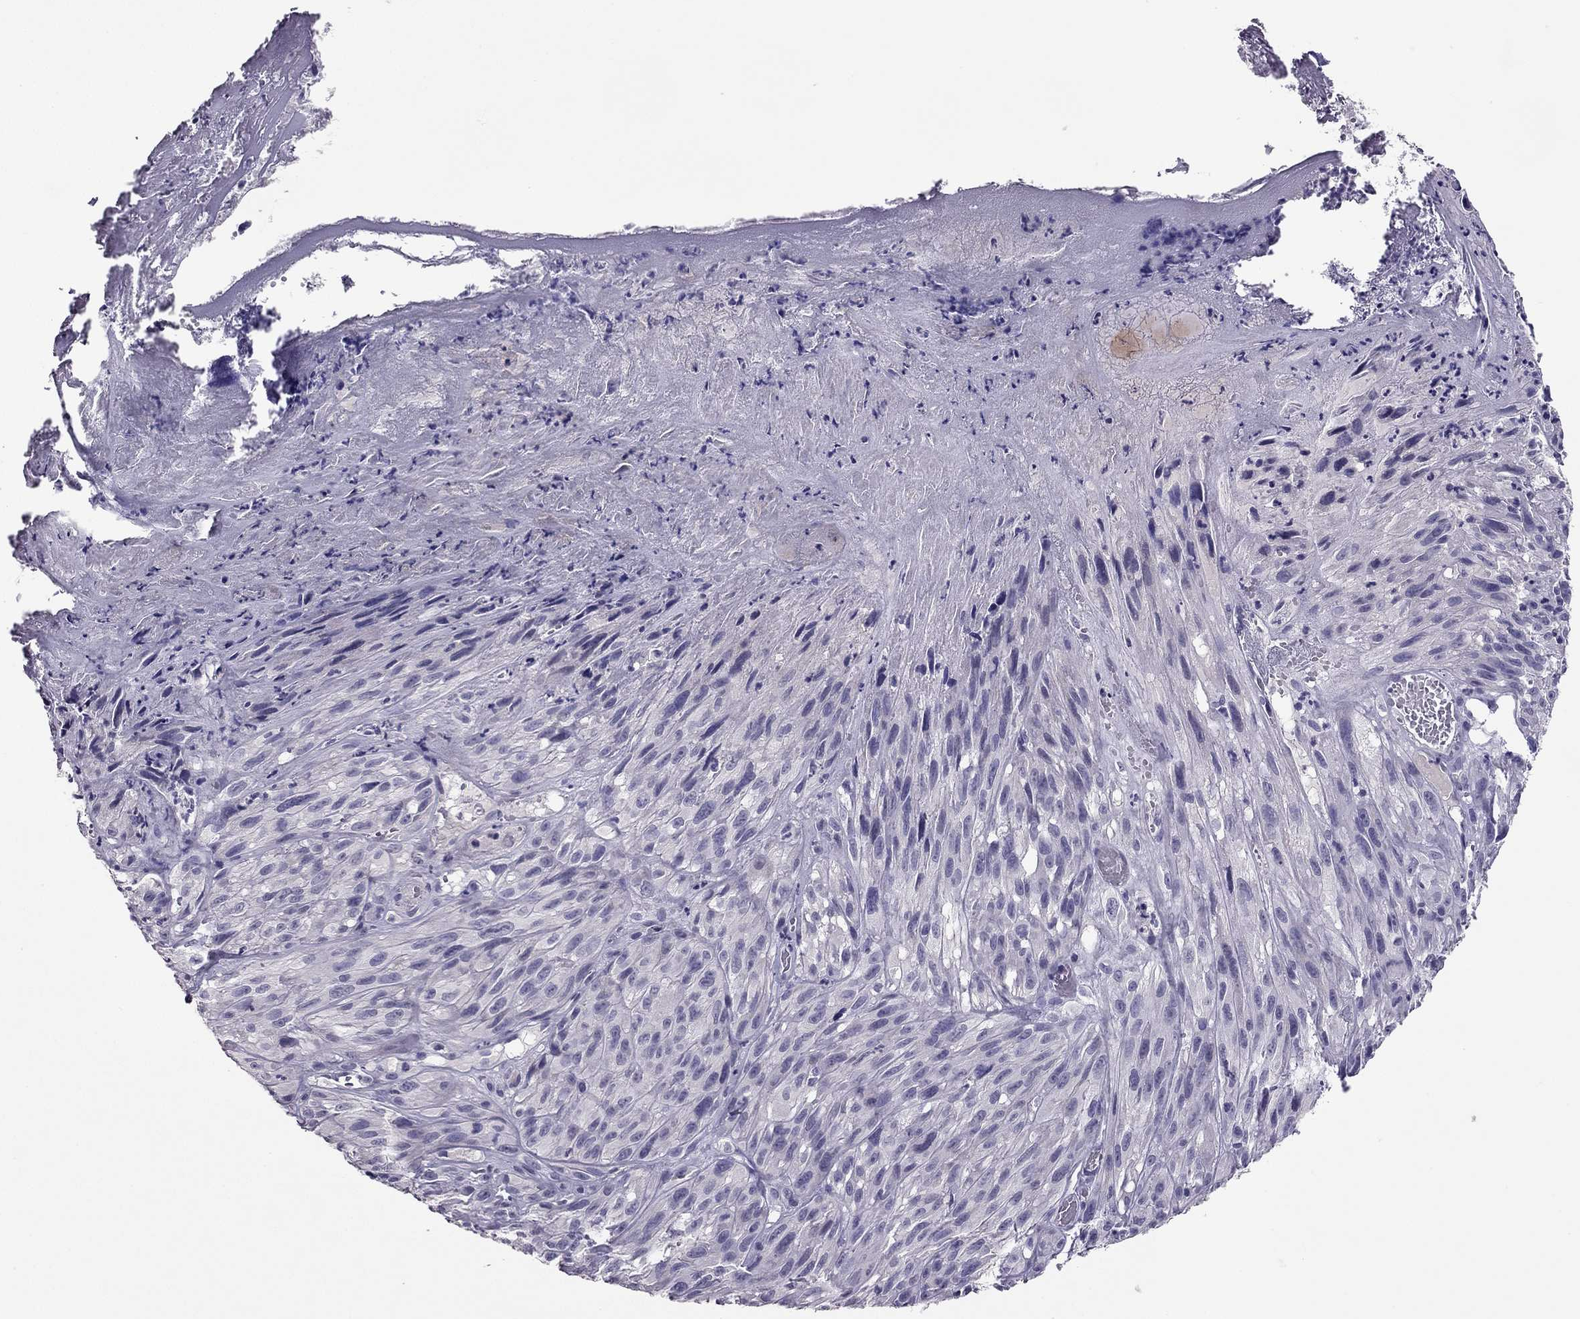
{"staining": {"intensity": "negative", "quantity": "none", "location": "none"}, "tissue": "melanoma", "cell_type": "Tumor cells", "image_type": "cancer", "snomed": [{"axis": "morphology", "description": "Malignant melanoma, NOS"}, {"axis": "topography", "description": "Skin"}], "caption": "Immunohistochemistry of human malignant melanoma demonstrates no expression in tumor cells. (Stains: DAB (3,3'-diaminobenzidine) immunohistochemistry (IHC) with hematoxylin counter stain, Microscopy: brightfield microscopy at high magnification).", "gene": "RHO", "patient": {"sex": "male", "age": 51}}